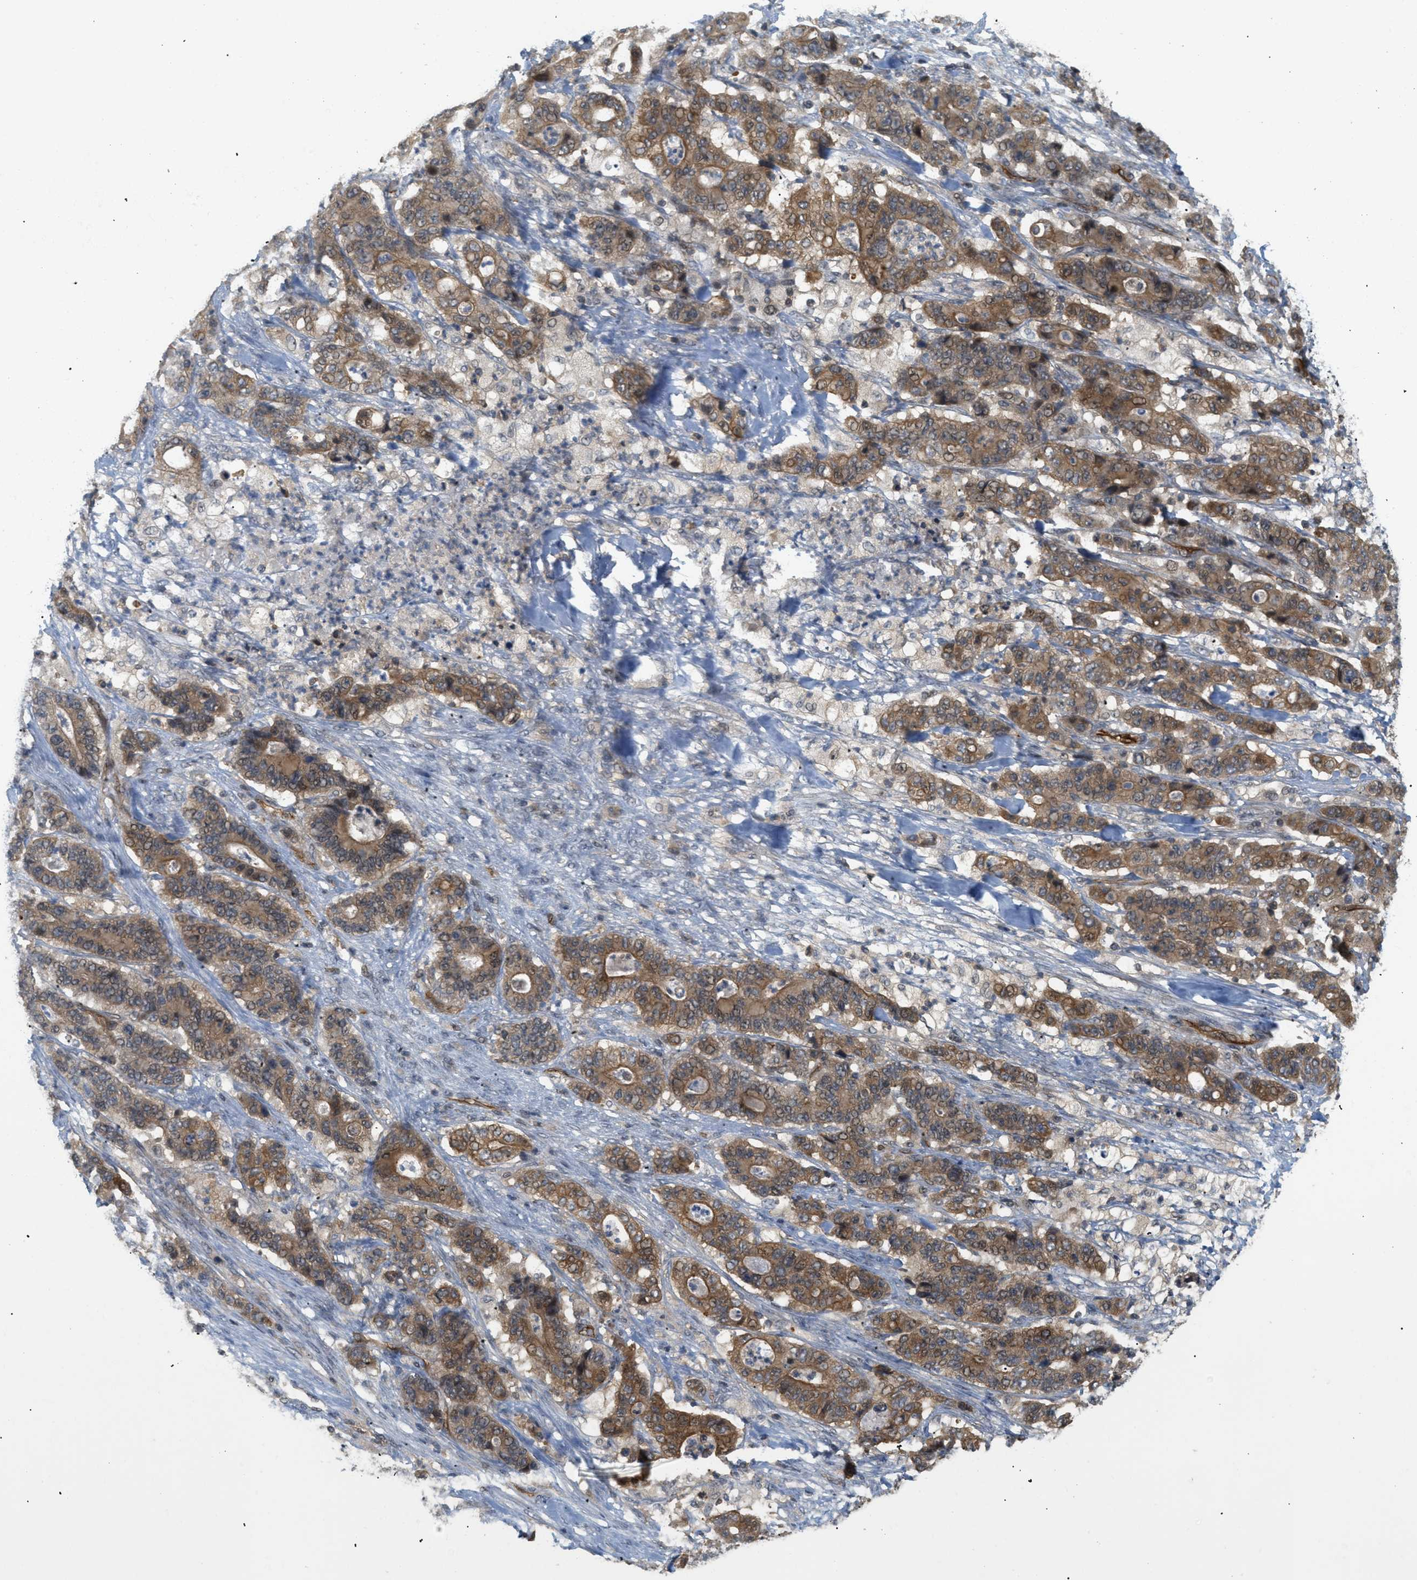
{"staining": {"intensity": "moderate", "quantity": ">75%", "location": "cytoplasmic/membranous"}, "tissue": "stomach cancer", "cell_type": "Tumor cells", "image_type": "cancer", "snomed": [{"axis": "morphology", "description": "Adenocarcinoma, NOS"}, {"axis": "topography", "description": "Stomach"}], "caption": "Protein staining of stomach adenocarcinoma tissue reveals moderate cytoplasmic/membranous staining in approximately >75% of tumor cells.", "gene": "PALMD", "patient": {"sex": "female", "age": 73}}